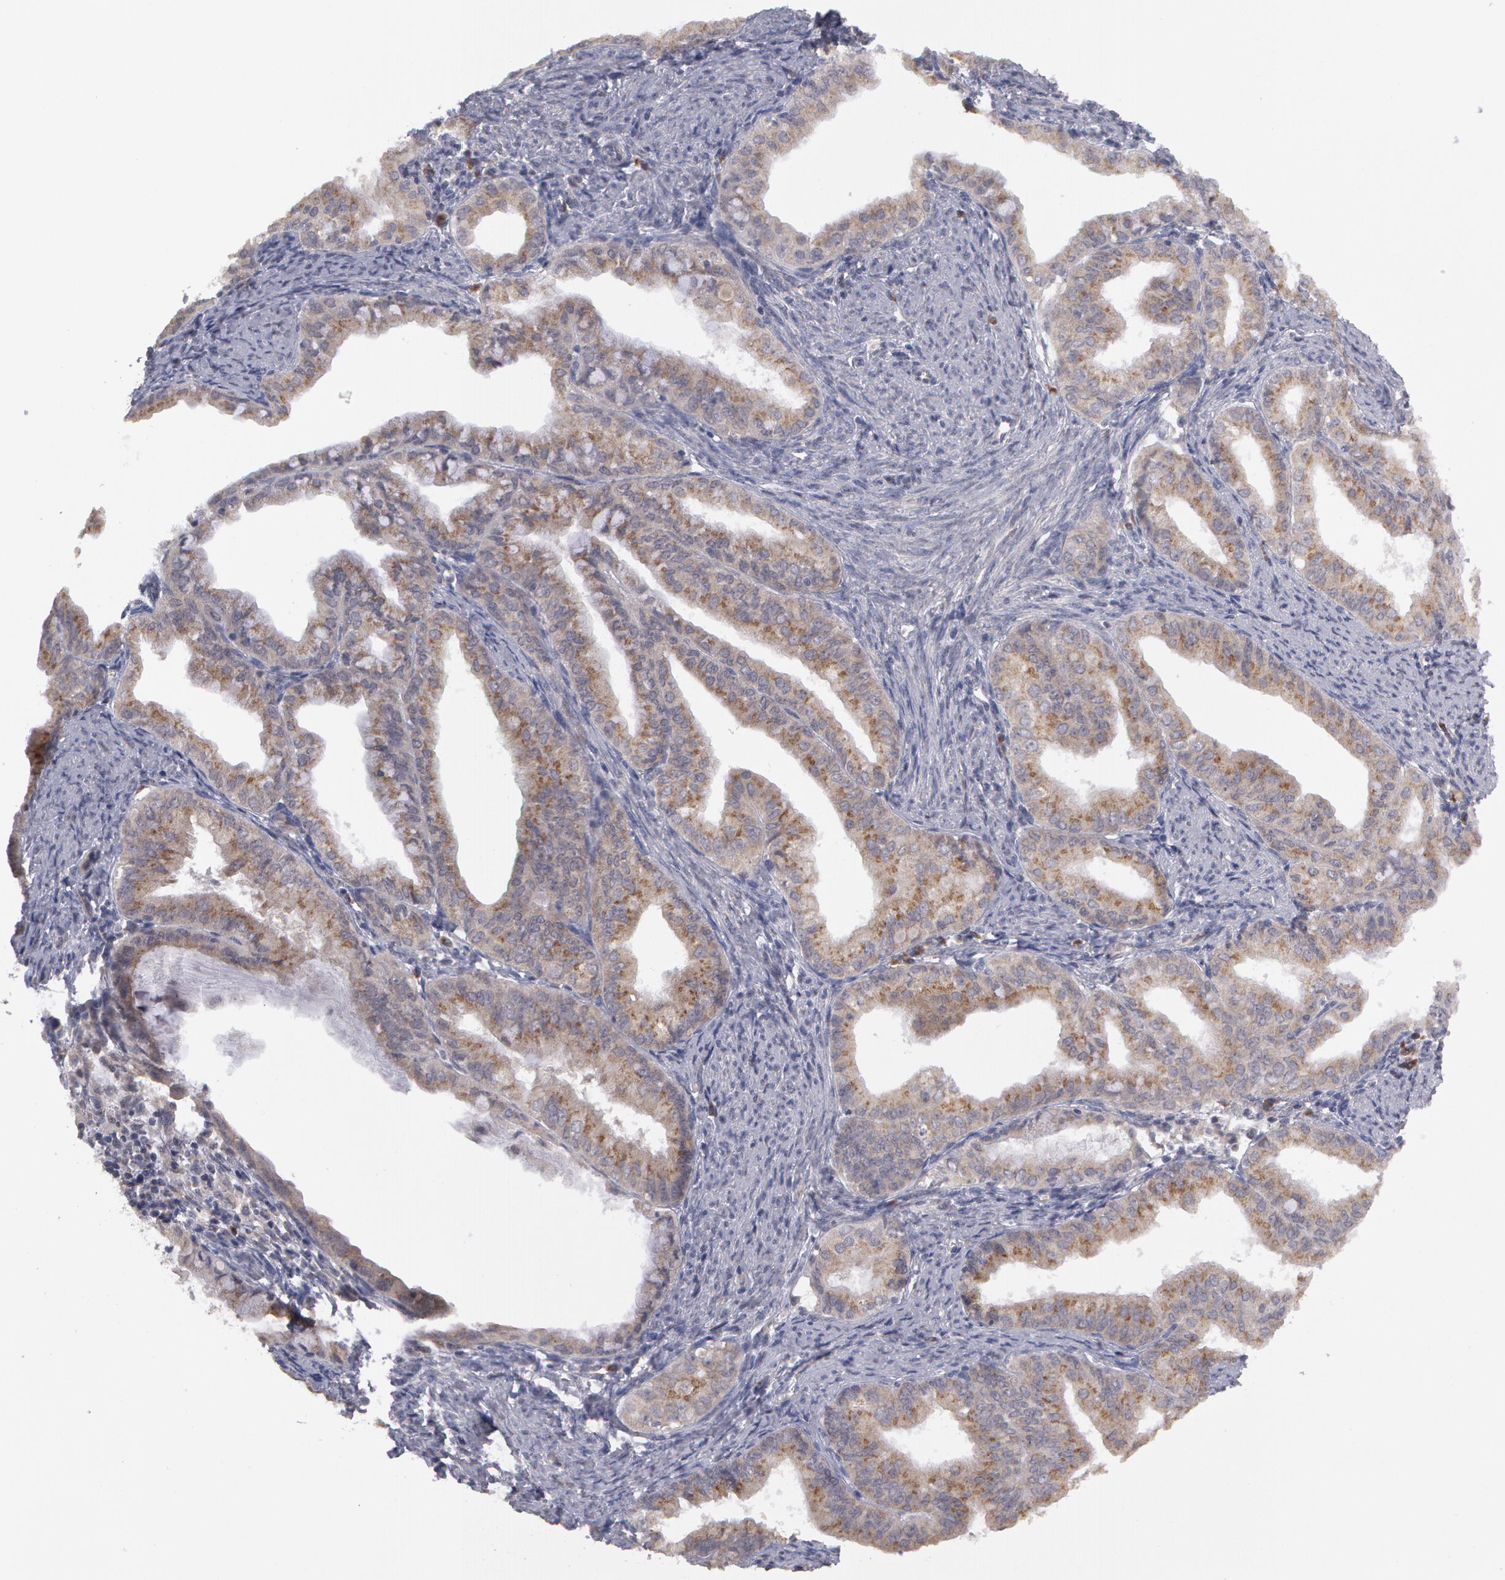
{"staining": {"intensity": "negative", "quantity": "none", "location": "none"}, "tissue": "endometrial cancer", "cell_type": "Tumor cells", "image_type": "cancer", "snomed": [{"axis": "morphology", "description": "Adenocarcinoma, NOS"}, {"axis": "topography", "description": "Endometrium"}], "caption": "A histopathology image of human endometrial adenocarcinoma is negative for staining in tumor cells.", "gene": "STX5", "patient": {"sex": "female", "age": 76}}